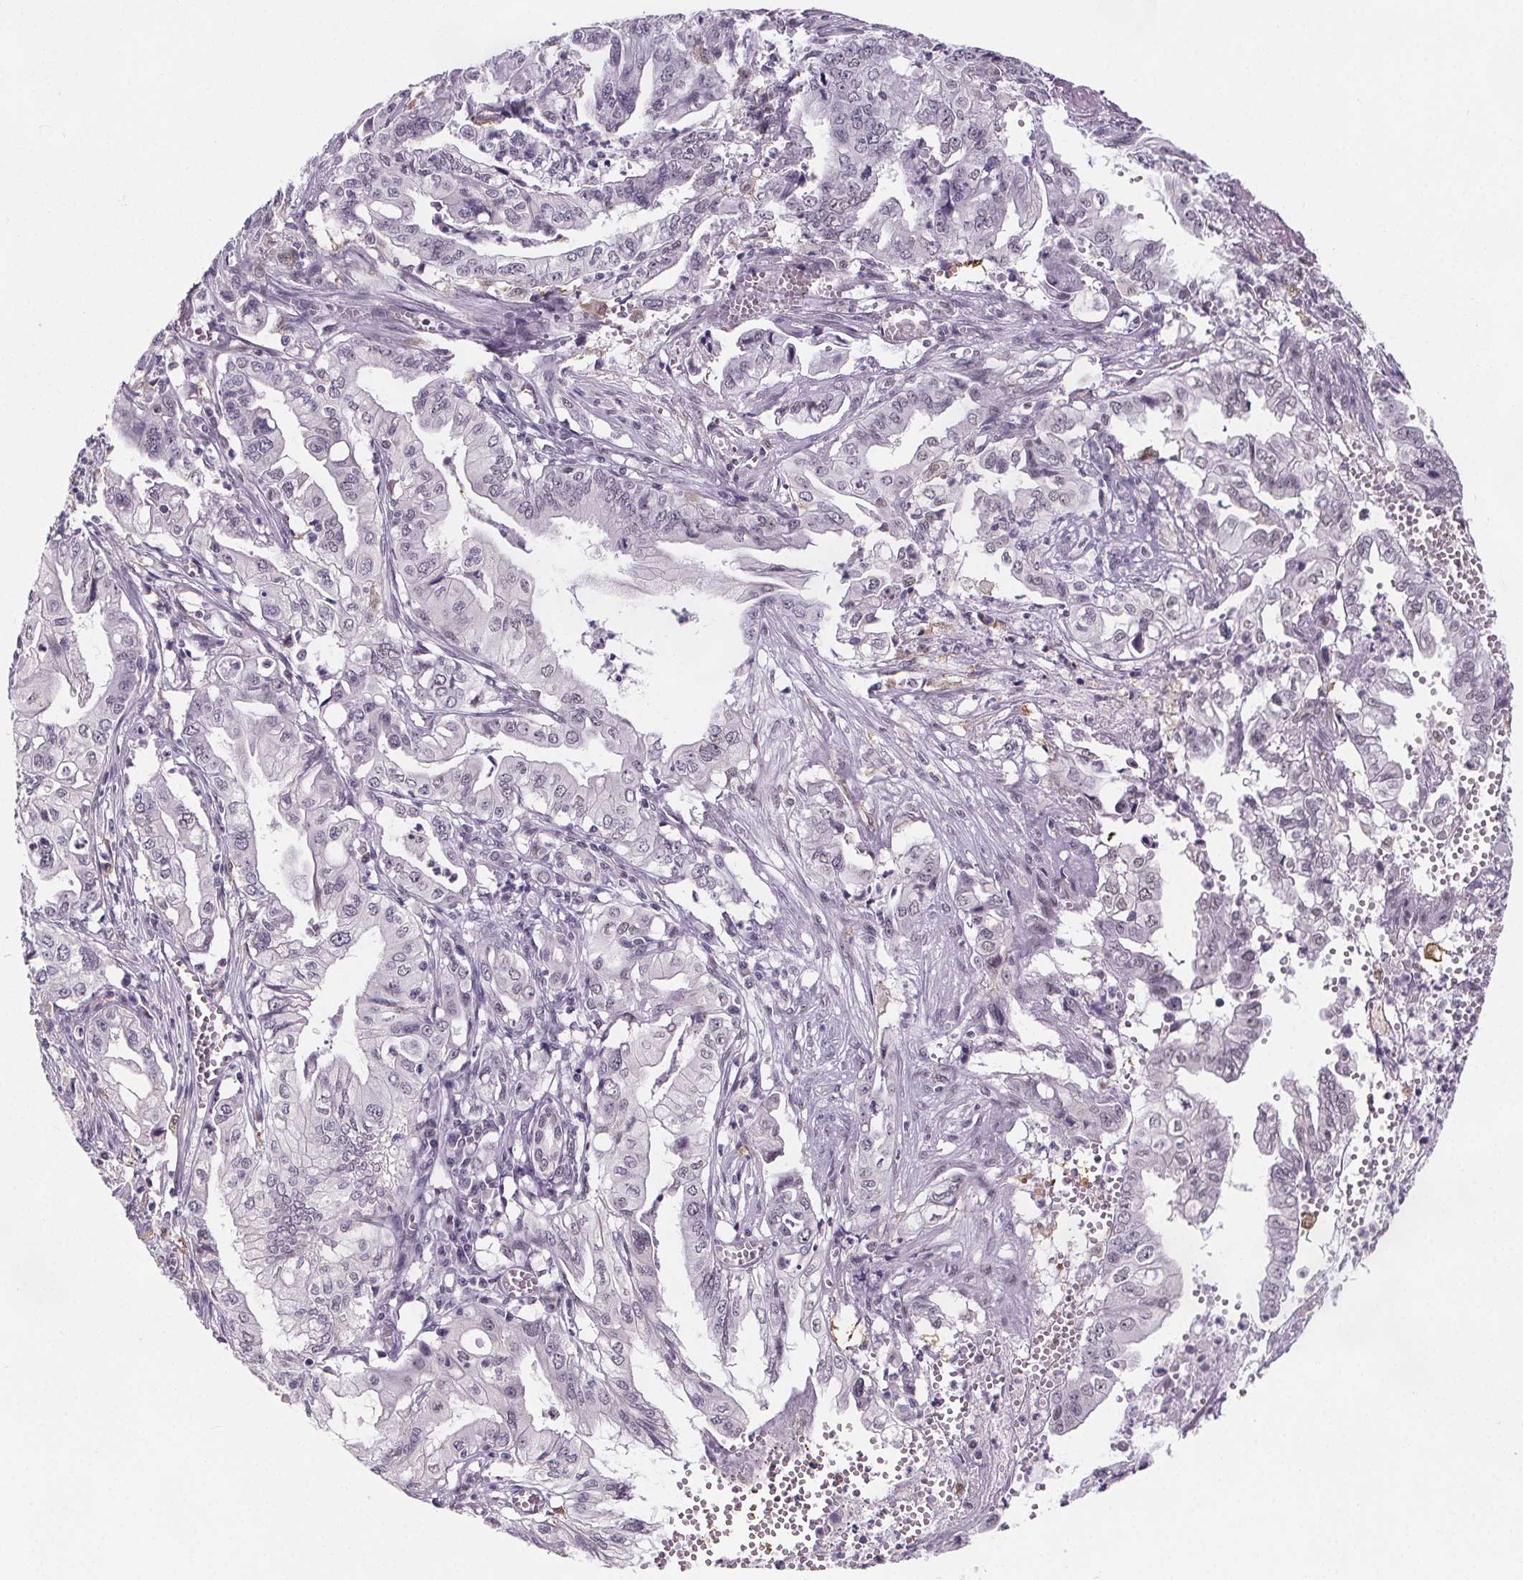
{"staining": {"intensity": "negative", "quantity": "none", "location": "none"}, "tissue": "pancreatic cancer", "cell_type": "Tumor cells", "image_type": "cancer", "snomed": [{"axis": "morphology", "description": "Adenocarcinoma, NOS"}, {"axis": "topography", "description": "Pancreas"}], "caption": "Immunohistochemistry (IHC) image of neoplastic tissue: pancreatic cancer (adenocarcinoma) stained with DAB demonstrates no significant protein staining in tumor cells.", "gene": "ZNF572", "patient": {"sex": "male", "age": 68}}